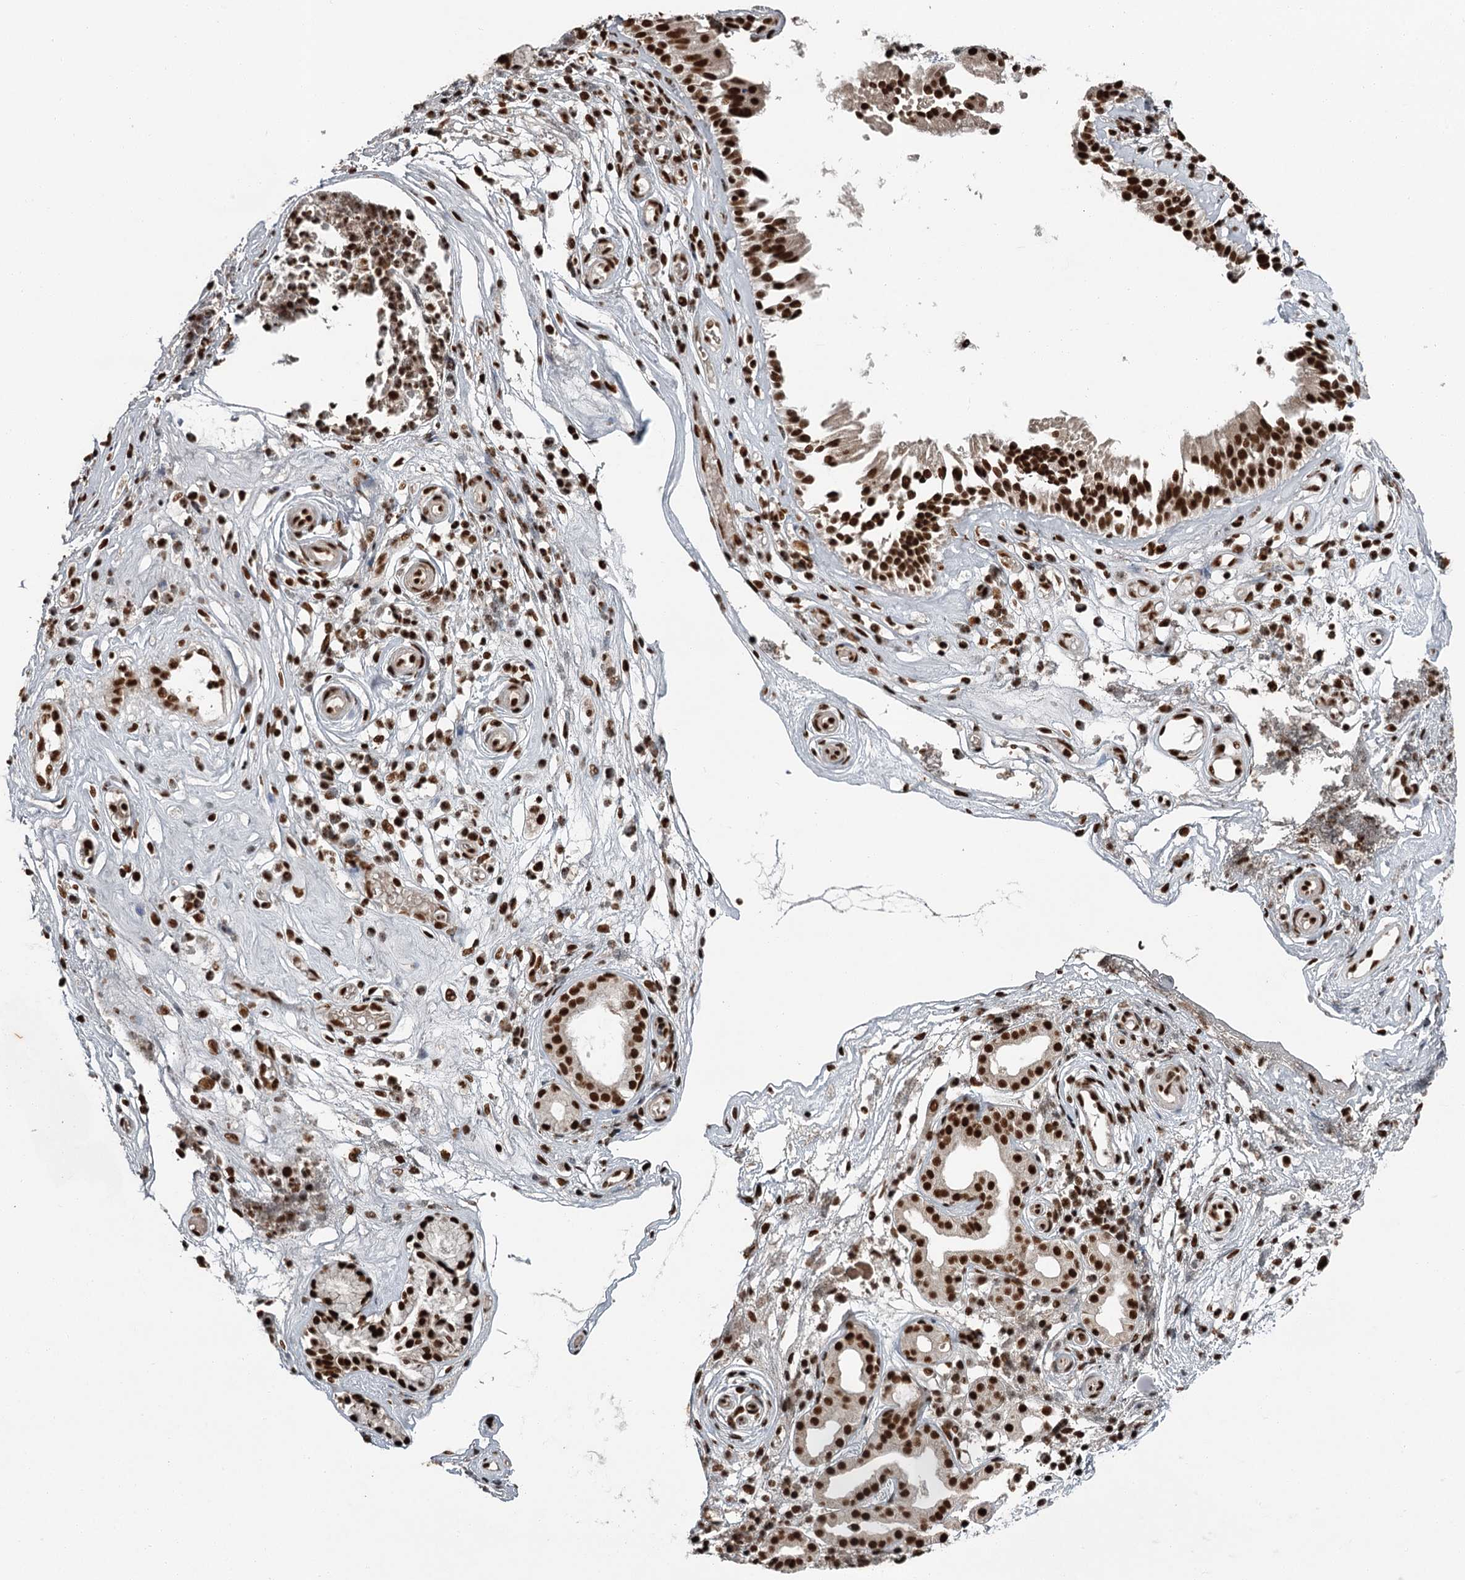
{"staining": {"intensity": "strong", "quantity": ">75%", "location": "nuclear"}, "tissue": "nasopharynx", "cell_type": "Respiratory epithelial cells", "image_type": "normal", "snomed": [{"axis": "morphology", "description": "Normal tissue, NOS"}, {"axis": "morphology", "description": "Inflammation, NOS"}, {"axis": "topography", "description": "Nasopharynx"}], "caption": "Strong nuclear staining is identified in approximately >75% of respiratory epithelial cells in unremarkable nasopharynx.", "gene": "RBBP7", "patient": {"sex": "male", "age": 29}}